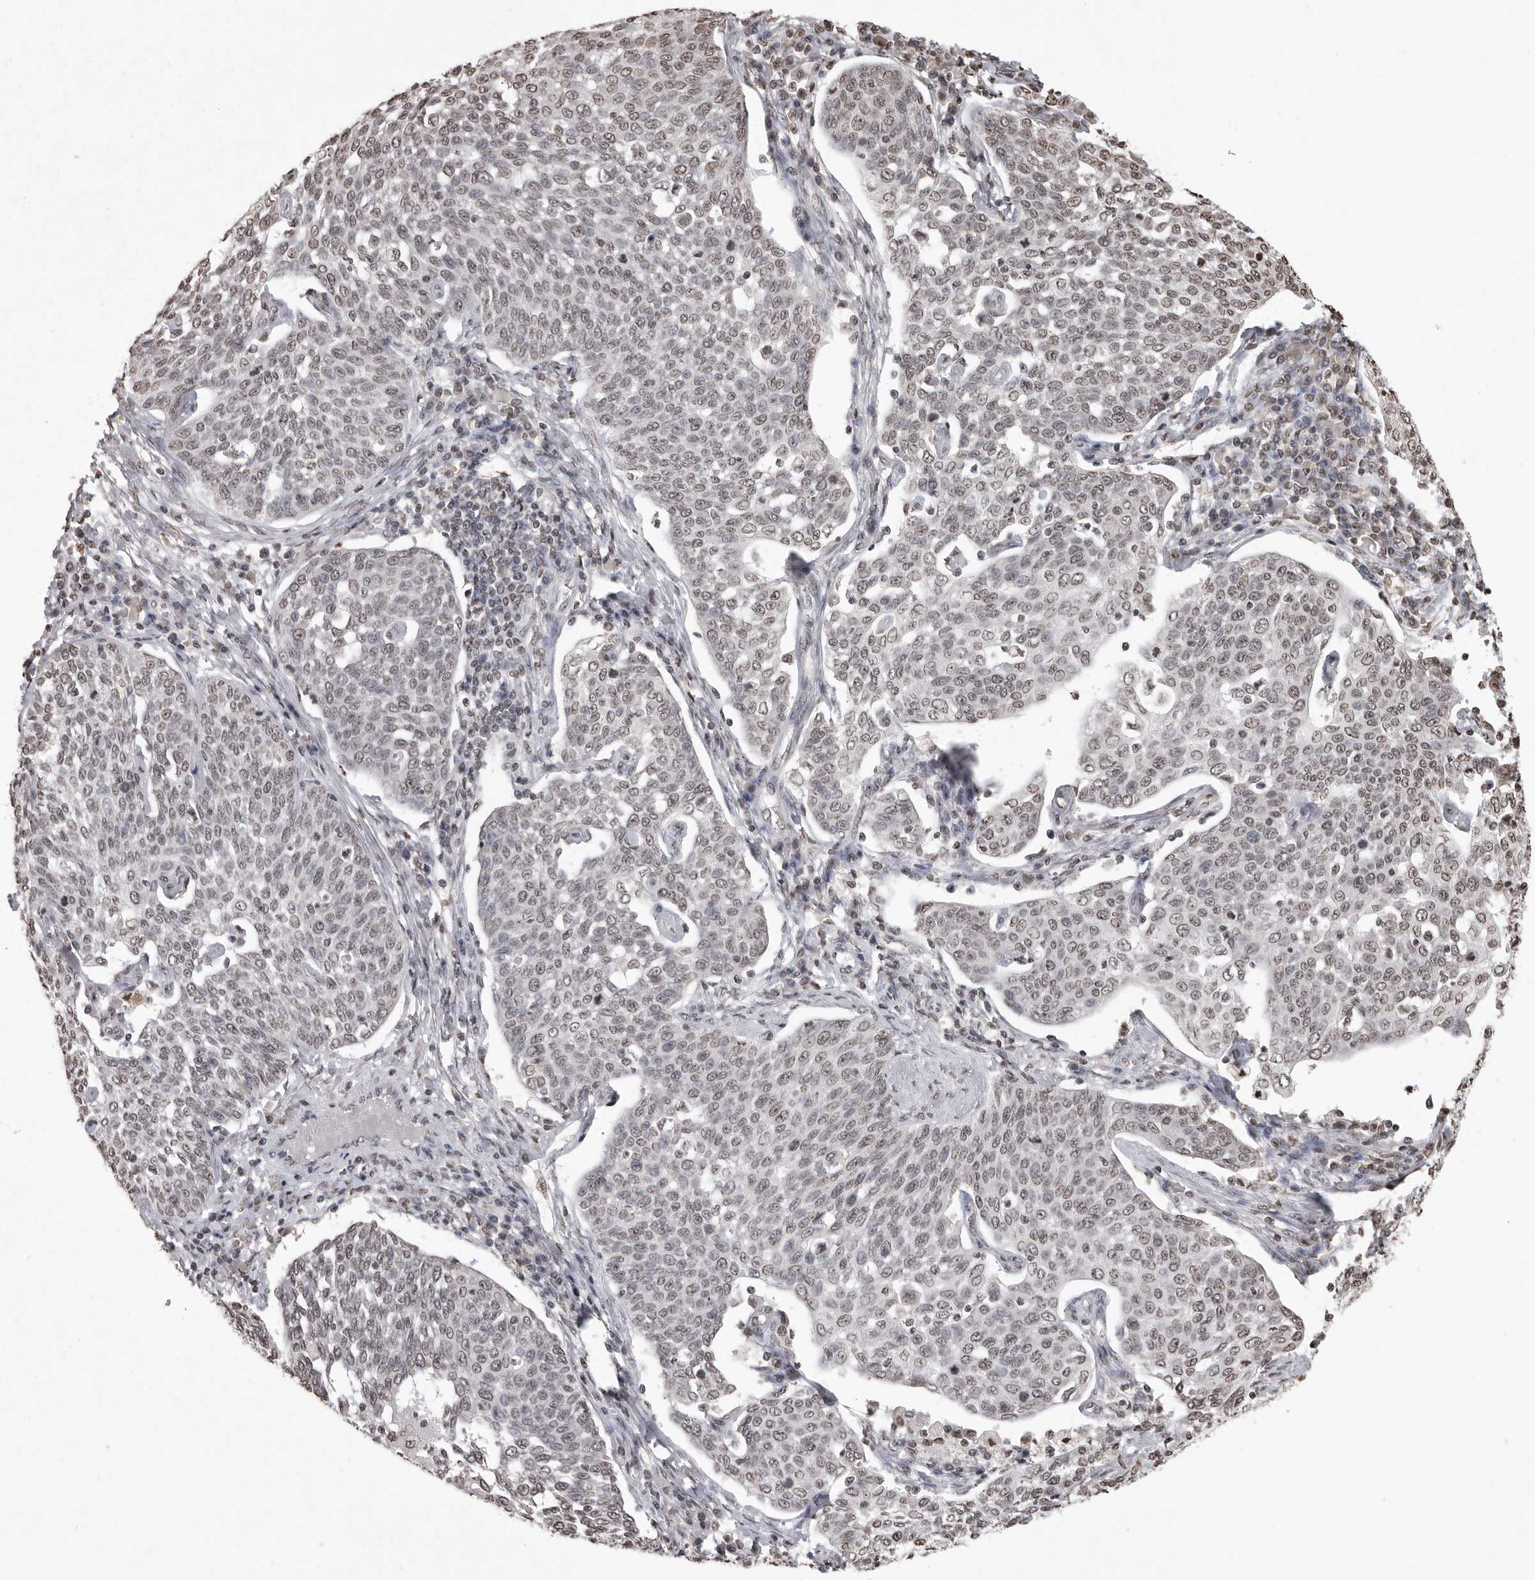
{"staining": {"intensity": "weak", "quantity": "<25%", "location": "nuclear"}, "tissue": "cervical cancer", "cell_type": "Tumor cells", "image_type": "cancer", "snomed": [{"axis": "morphology", "description": "Squamous cell carcinoma, NOS"}, {"axis": "topography", "description": "Cervix"}], "caption": "Tumor cells show no significant expression in cervical cancer.", "gene": "WDR45", "patient": {"sex": "female", "age": 34}}